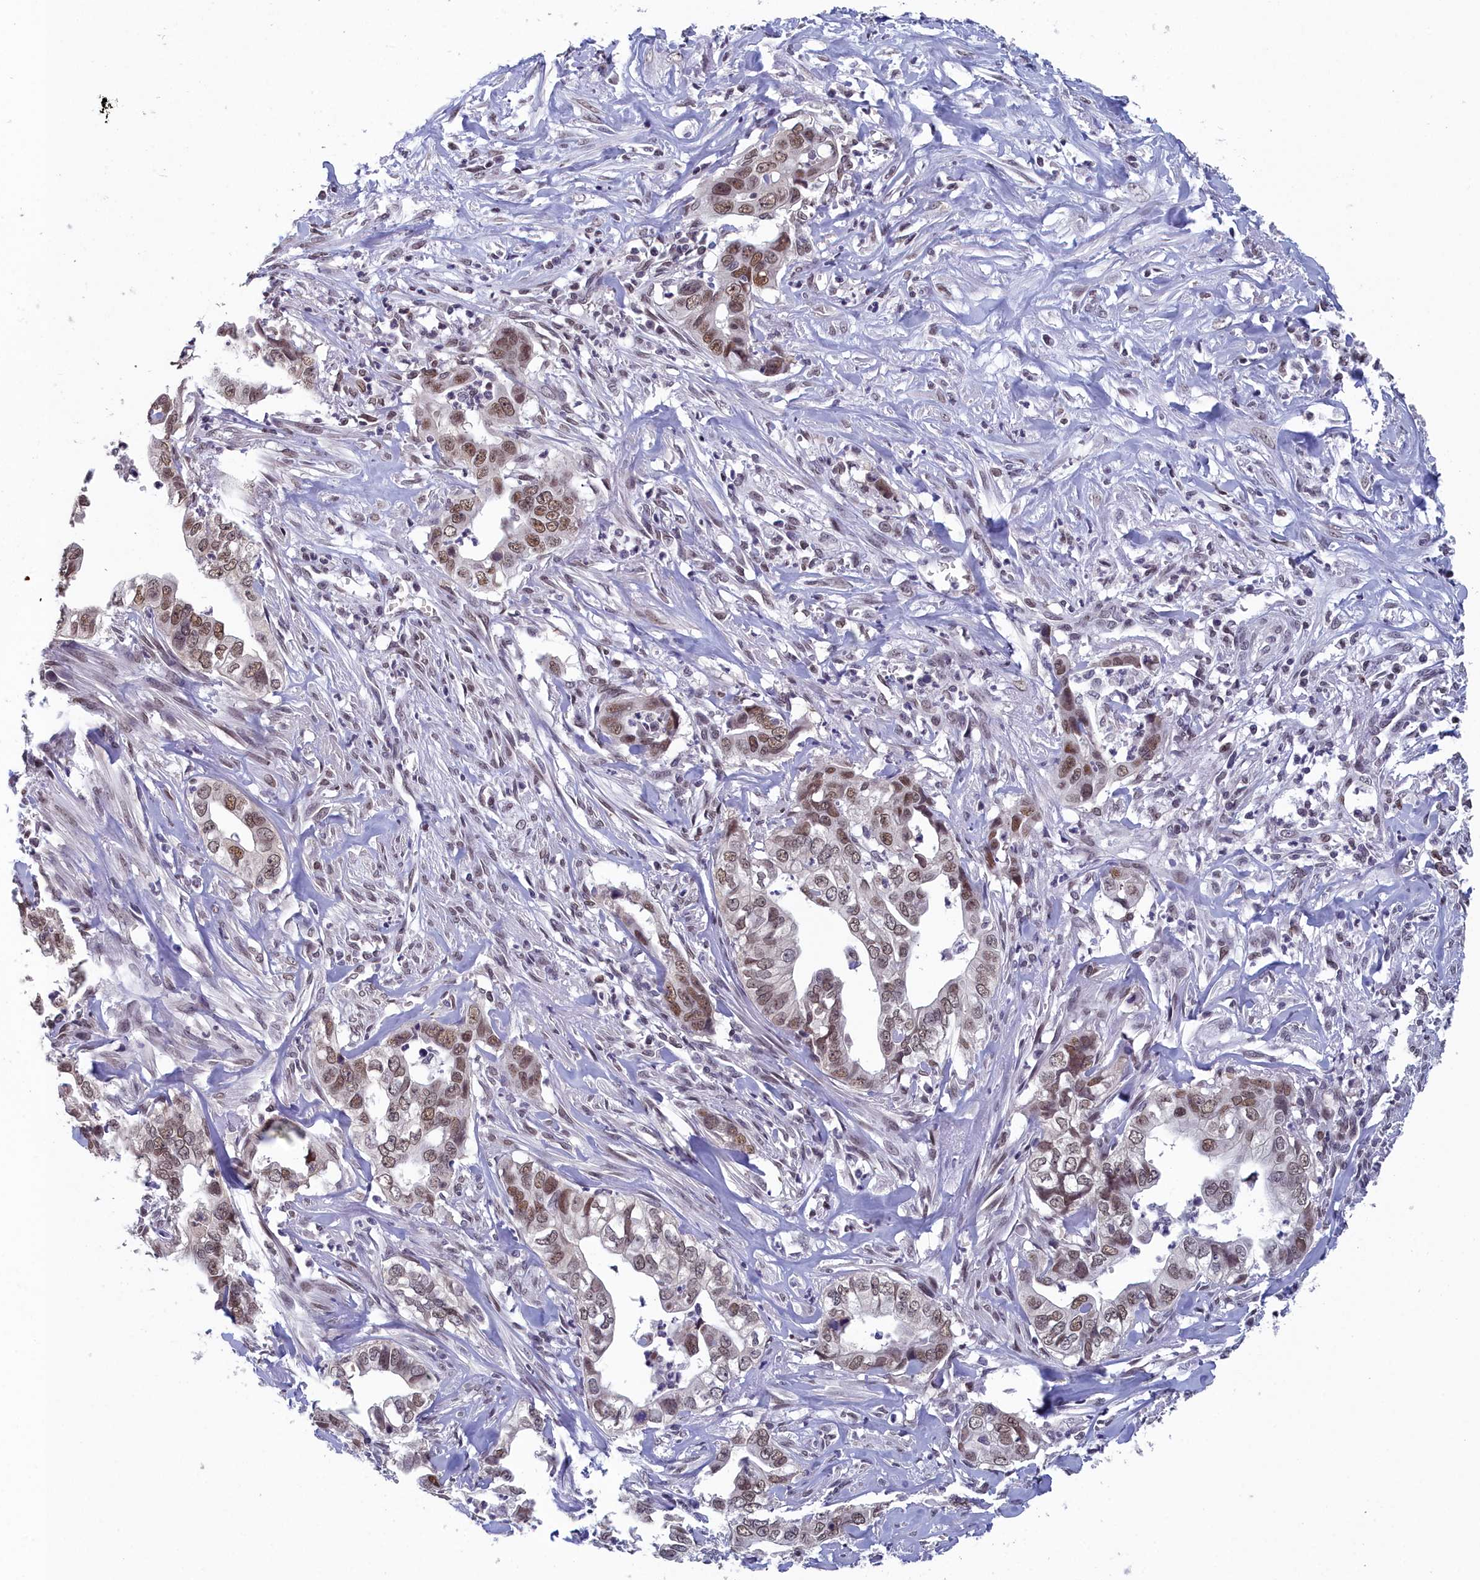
{"staining": {"intensity": "moderate", "quantity": ">75%", "location": "cytoplasmic/membranous"}, "tissue": "liver cancer", "cell_type": "Tumor cells", "image_type": "cancer", "snomed": [{"axis": "morphology", "description": "Cholangiocarcinoma"}, {"axis": "topography", "description": "Liver"}], "caption": "Moderate cytoplasmic/membranous positivity is present in about >75% of tumor cells in liver cancer.", "gene": "CCDC97", "patient": {"sex": "female", "age": 79}}